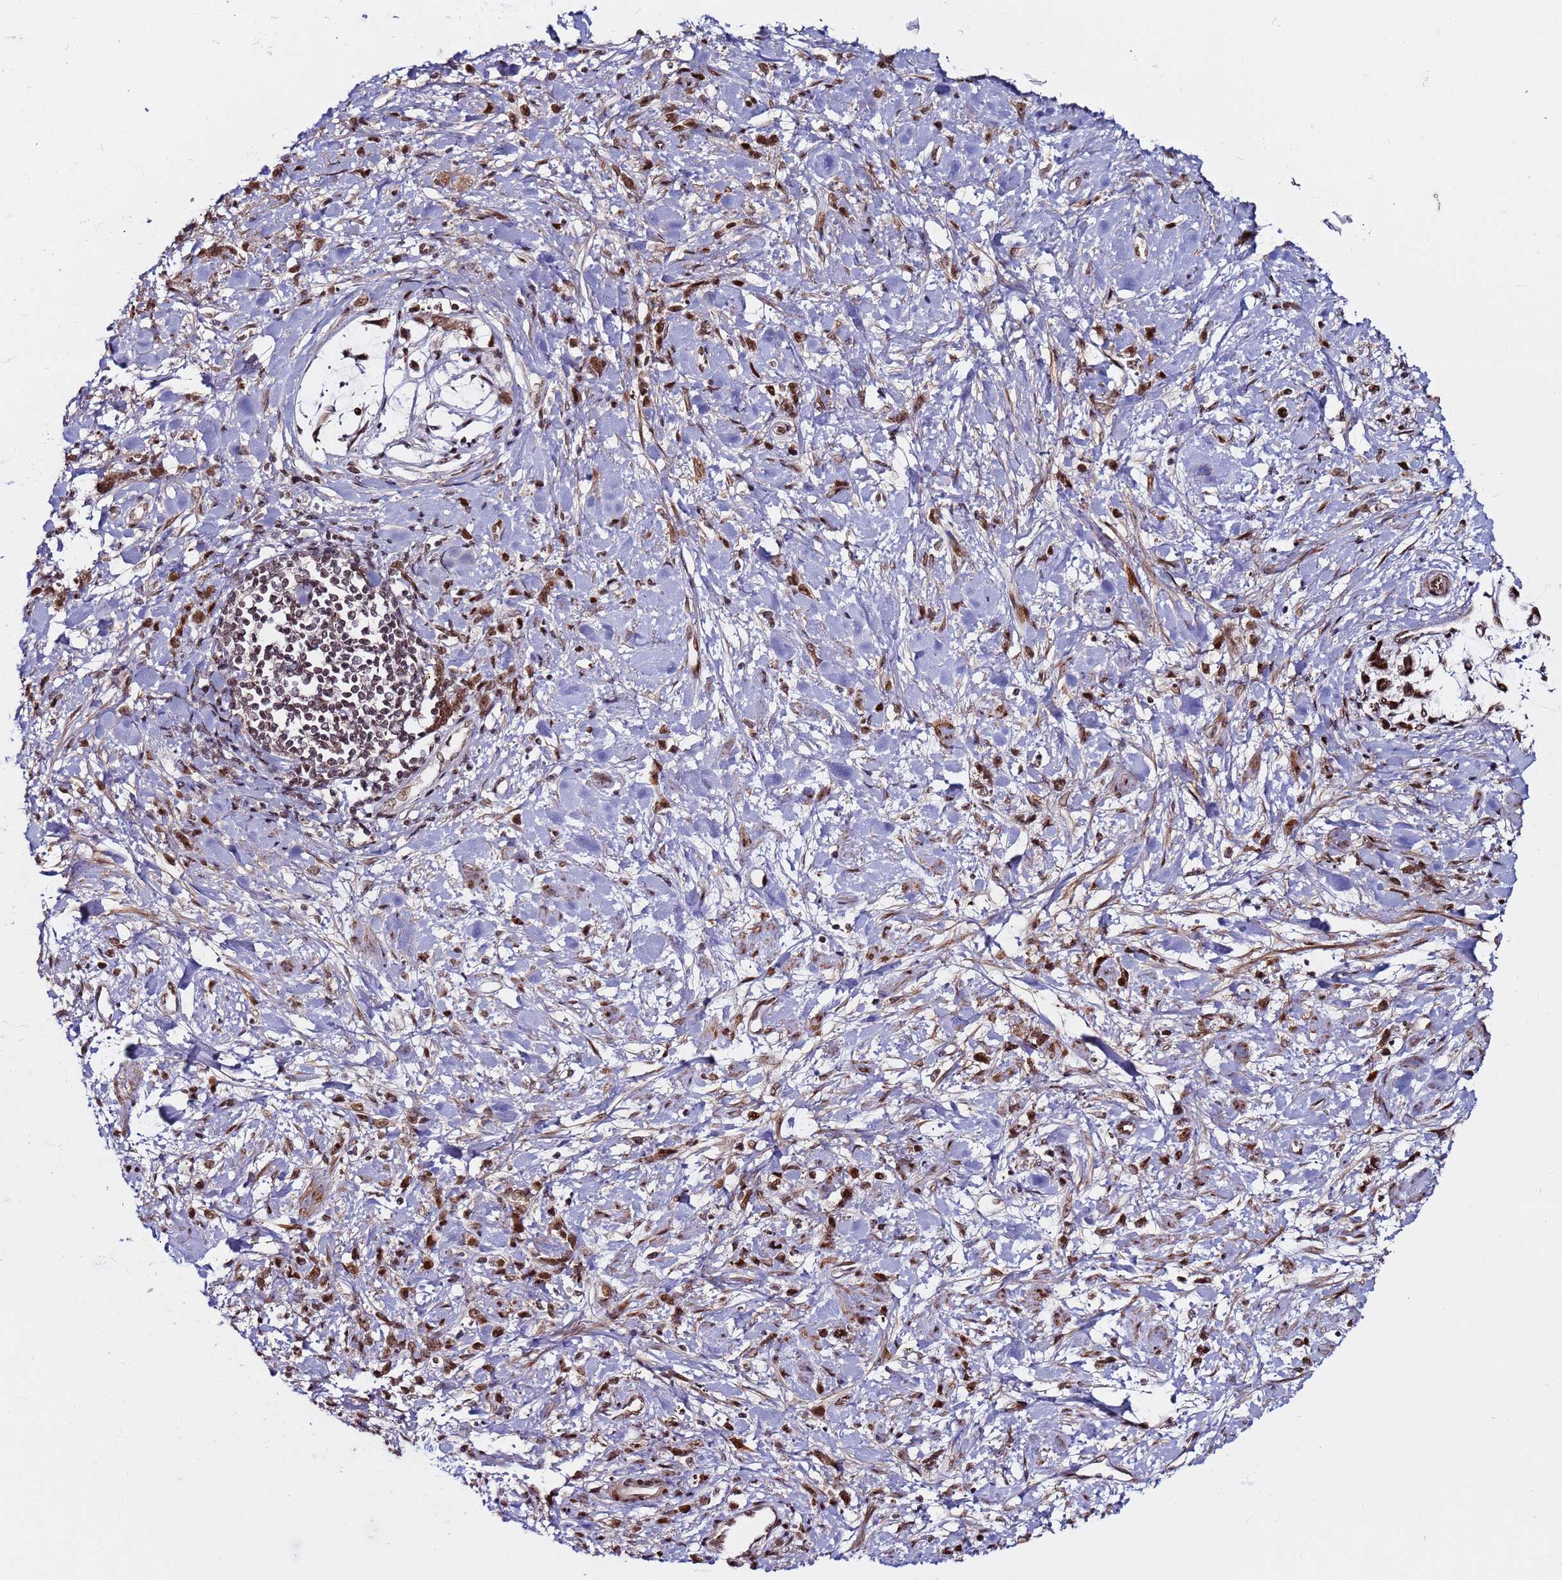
{"staining": {"intensity": "moderate", "quantity": ">75%", "location": "cytoplasmic/membranous,nuclear"}, "tissue": "stomach cancer", "cell_type": "Tumor cells", "image_type": "cancer", "snomed": [{"axis": "morphology", "description": "Adenocarcinoma, NOS"}, {"axis": "topography", "description": "Stomach"}], "caption": "Protein staining of stomach cancer (adenocarcinoma) tissue shows moderate cytoplasmic/membranous and nuclear staining in approximately >75% of tumor cells.", "gene": "PPM1H", "patient": {"sex": "female", "age": 60}}